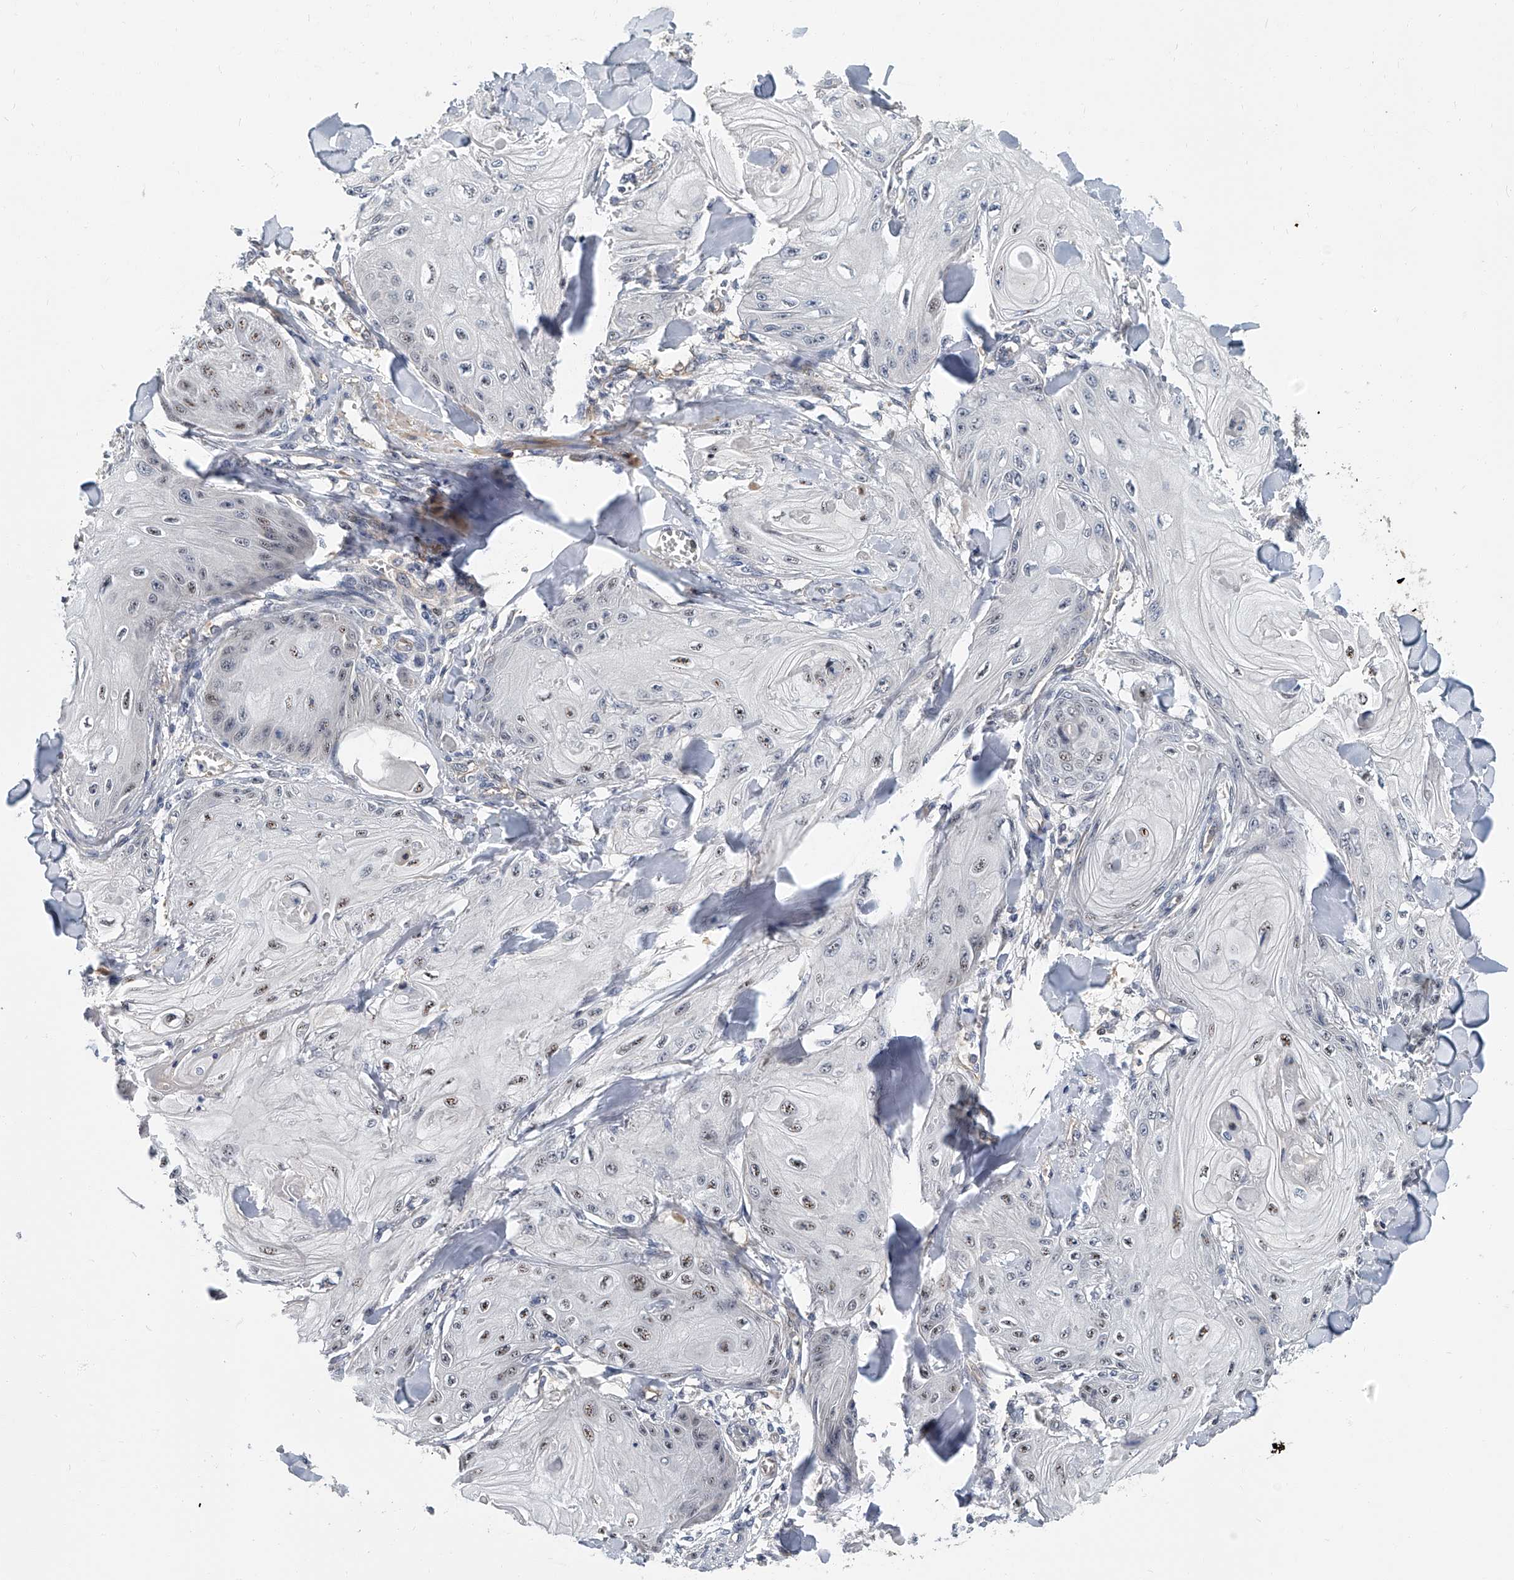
{"staining": {"intensity": "weak", "quantity": "<25%", "location": "nuclear"}, "tissue": "skin cancer", "cell_type": "Tumor cells", "image_type": "cancer", "snomed": [{"axis": "morphology", "description": "Squamous cell carcinoma, NOS"}, {"axis": "topography", "description": "Skin"}], "caption": "Immunohistochemistry (IHC) micrograph of neoplastic tissue: skin squamous cell carcinoma stained with DAB displays no significant protein staining in tumor cells.", "gene": "CD200", "patient": {"sex": "male", "age": 74}}